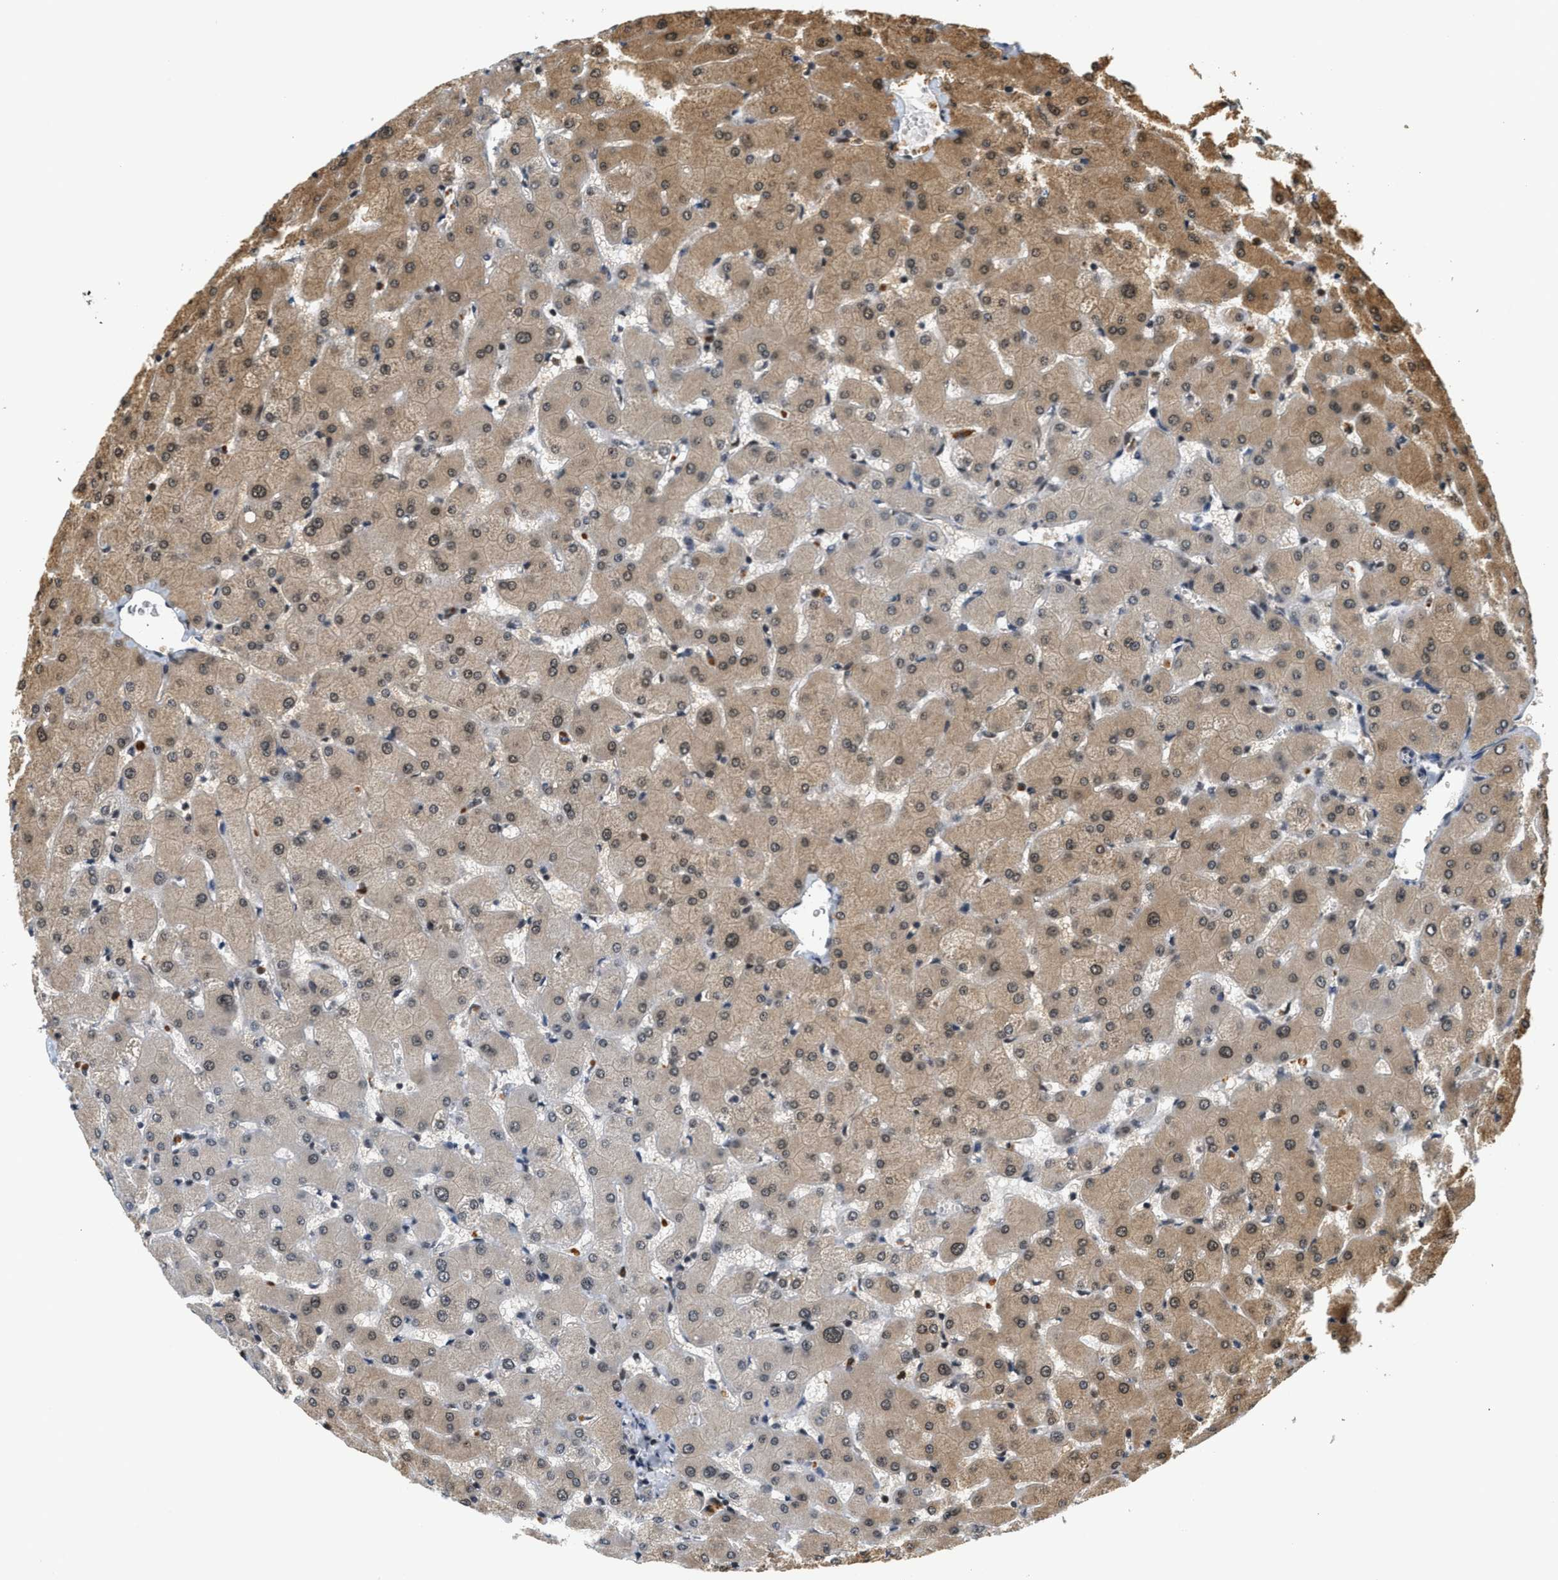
{"staining": {"intensity": "weak", "quantity": ">75%", "location": "cytoplasmic/membranous"}, "tissue": "liver", "cell_type": "Cholangiocytes", "image_type": "normal", "snomed": [{"axis": "morphology", "description": "Normal tissue, NOS"}, {"axis": "topography", "description": "Liver"}], "caption": "Immunohistochemistry (IHC) photomicrograph of unremarkable liver stained for a protein (brown), which reveals low levels of weak cytoplasmic/membranous positivity in approximately >75% of cholangiocytes.", "gene": "KMT2A", "patient": {"sex": "female", "age": 63}}